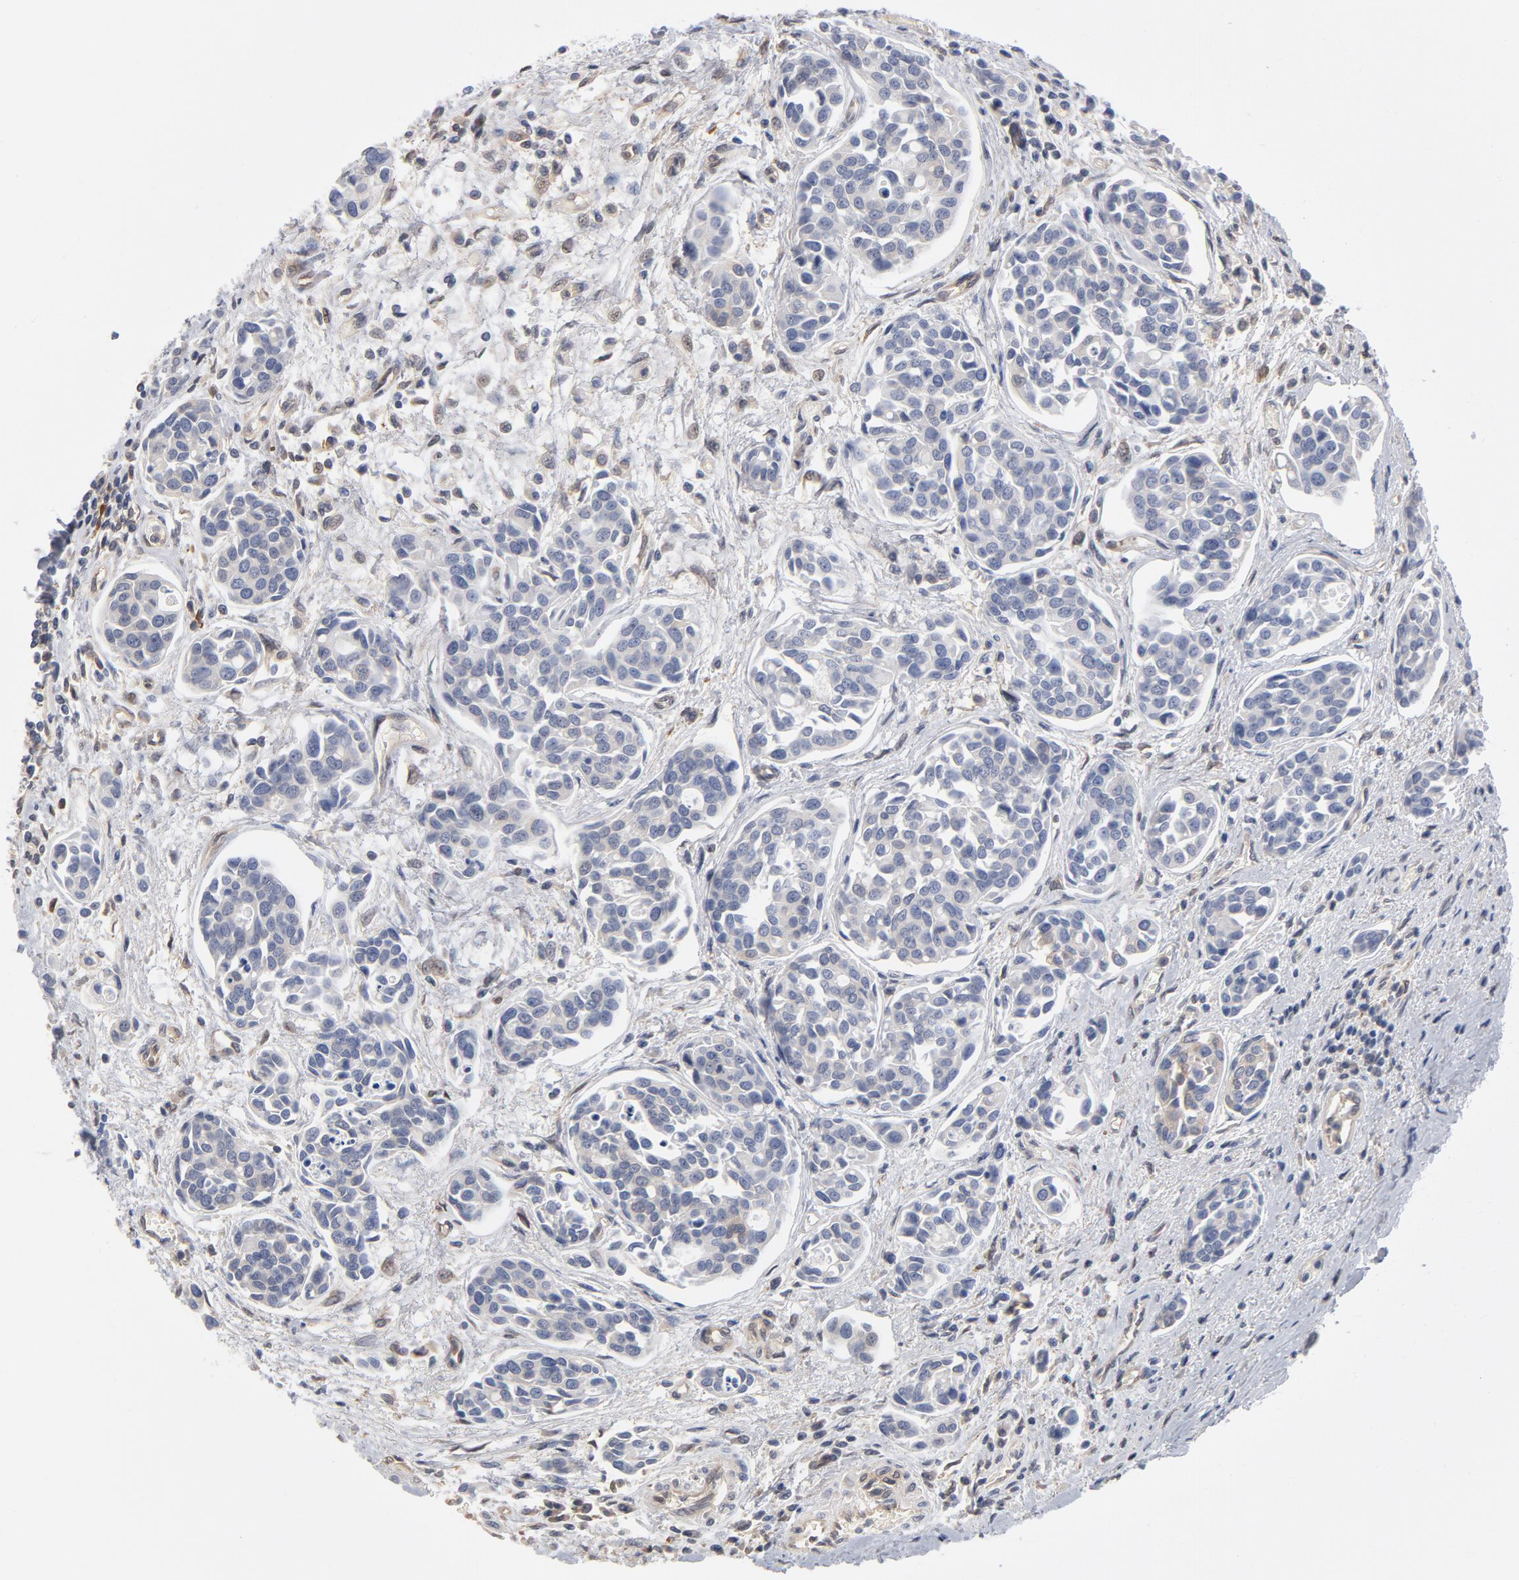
{"staining": {"intensity": "negative", "quantity": "none", "location": "none"}, "tissue": "urothelial cancer", "cell_type": "Tumor cells", "image_type": "cancer", "snomed": [{"axis": "morphology", "description": "Urothelial carcinoma, High grade"}, {"axis": "topography", "description": "Urinary bladder"}], "caption": "DAB immunohistochemical staining of human urothelial cancer reveals no significant positivity in tumor cells.", "gene": "ASMTL", "patient": {"sex": "male", "age": 78}}